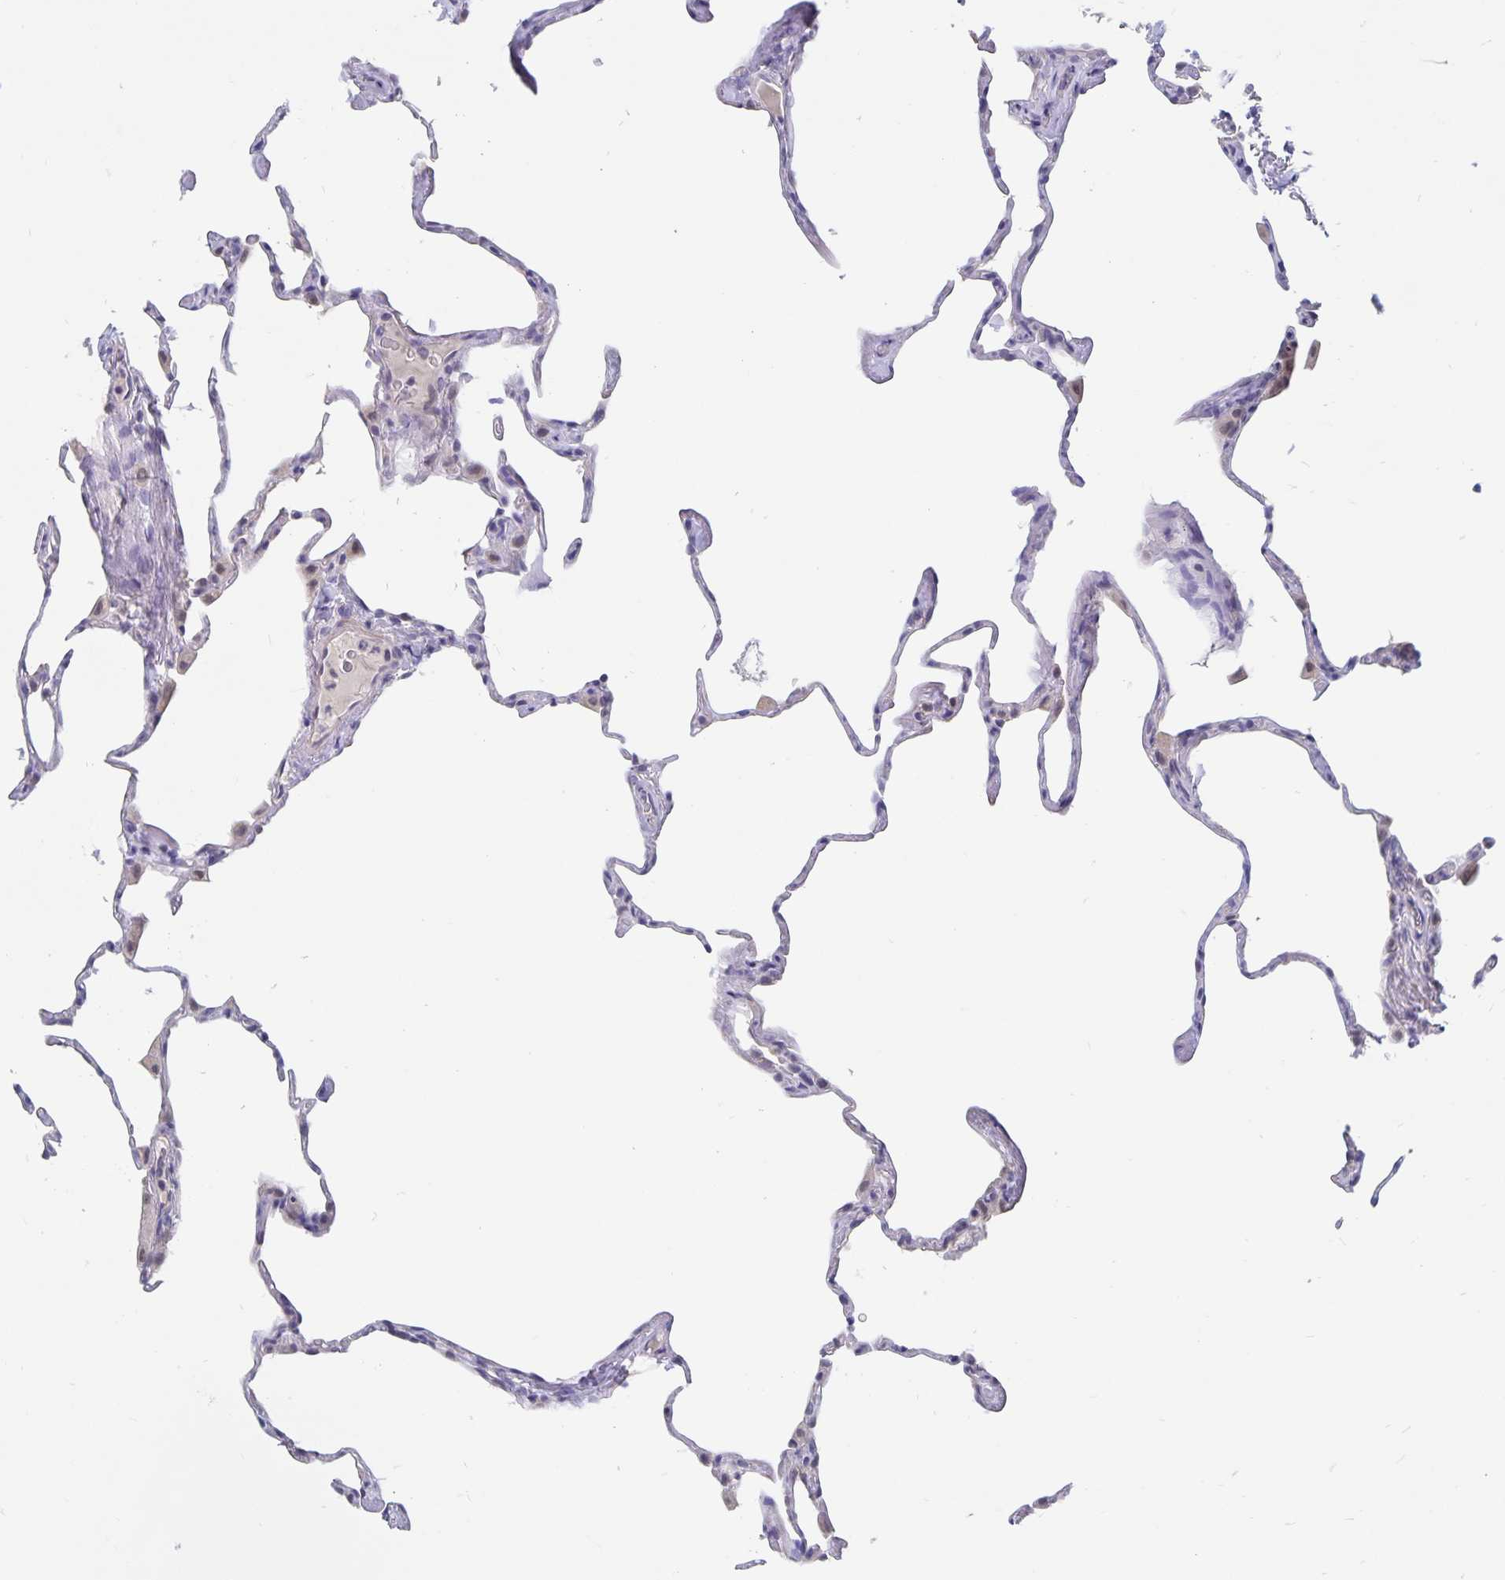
{"staining": {"intensity": "negative", "quantity": "none", "location": "none"}, "tissue": "lung", "cell_type": "Alveolar cells", "image_type": "normal", "snomed": [{"axis": "morphology", "description": "Normal tissue, NOS"}, {"axis": "topography", "description": "Lung"}], "caption": "This is an immunohistochemistry micrograph of normal lung. There is no staining in alveolar cells.", "gene": "BAG6", "patient": {"sex": "male", "age": 65}}